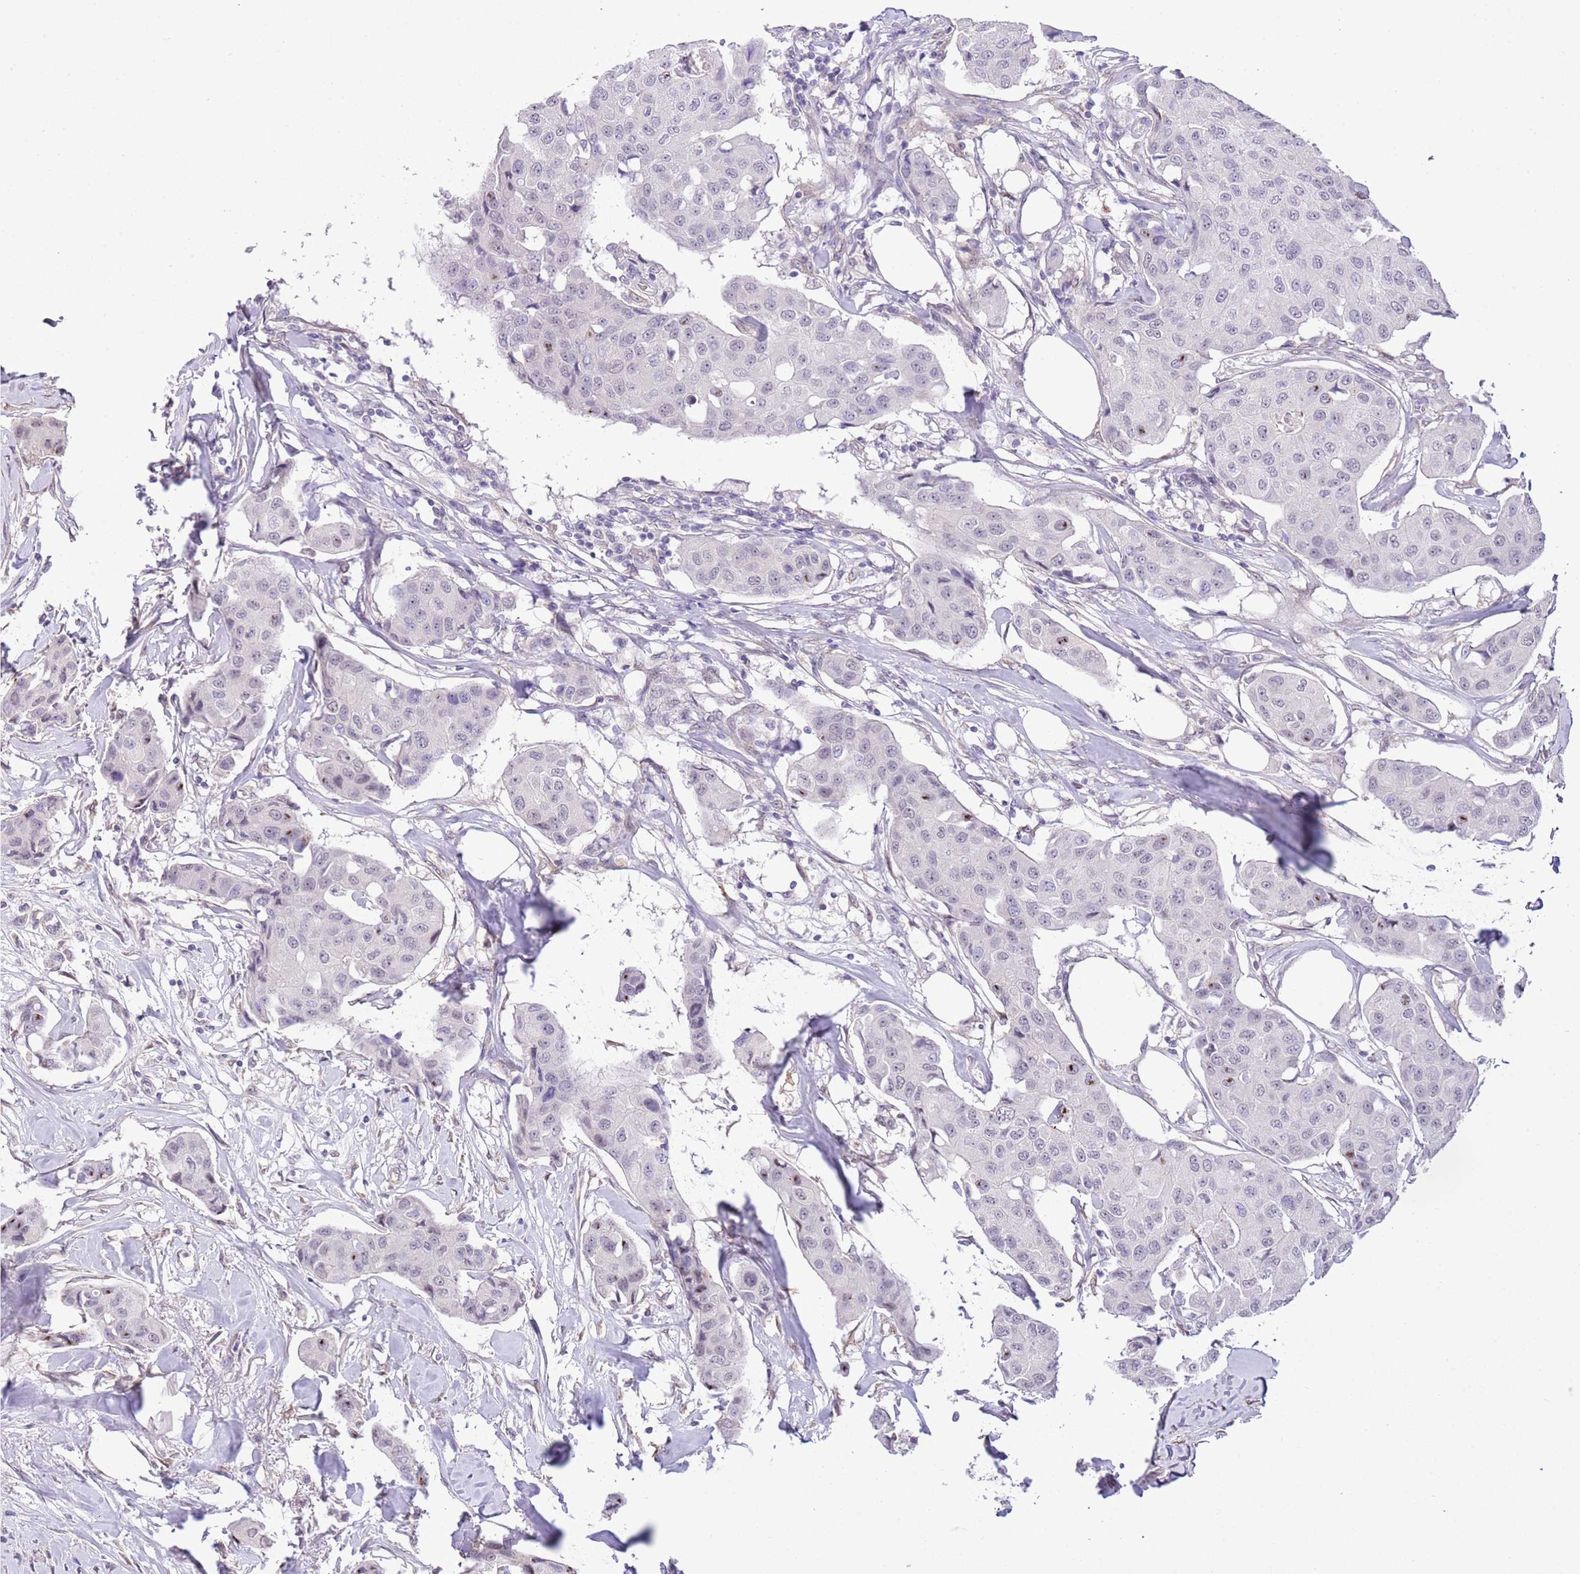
{"staining": {"intensity": "negative", "quantity": "none", "location": "none"}, "tissue": "breast cancer", "cell_type": "Tumor cells", "image_type": "cancer", "snomed": [{"axis": "morphology", "description": "Duct carcinoma"}, {"axis": "topography", "description": "Breast"}], "caption": "The micrograph exhibits no staining of tumor cells in breast cancer (intraductal carcinoma). (Stains: DAB (3,3'-diaminobenzidine) IHC with hematoxylin counter stain, Microscopy: brightfield microscopy at high magnification).", "gene": "MIDN", "patient": {"sex": "female", "age": 80}}